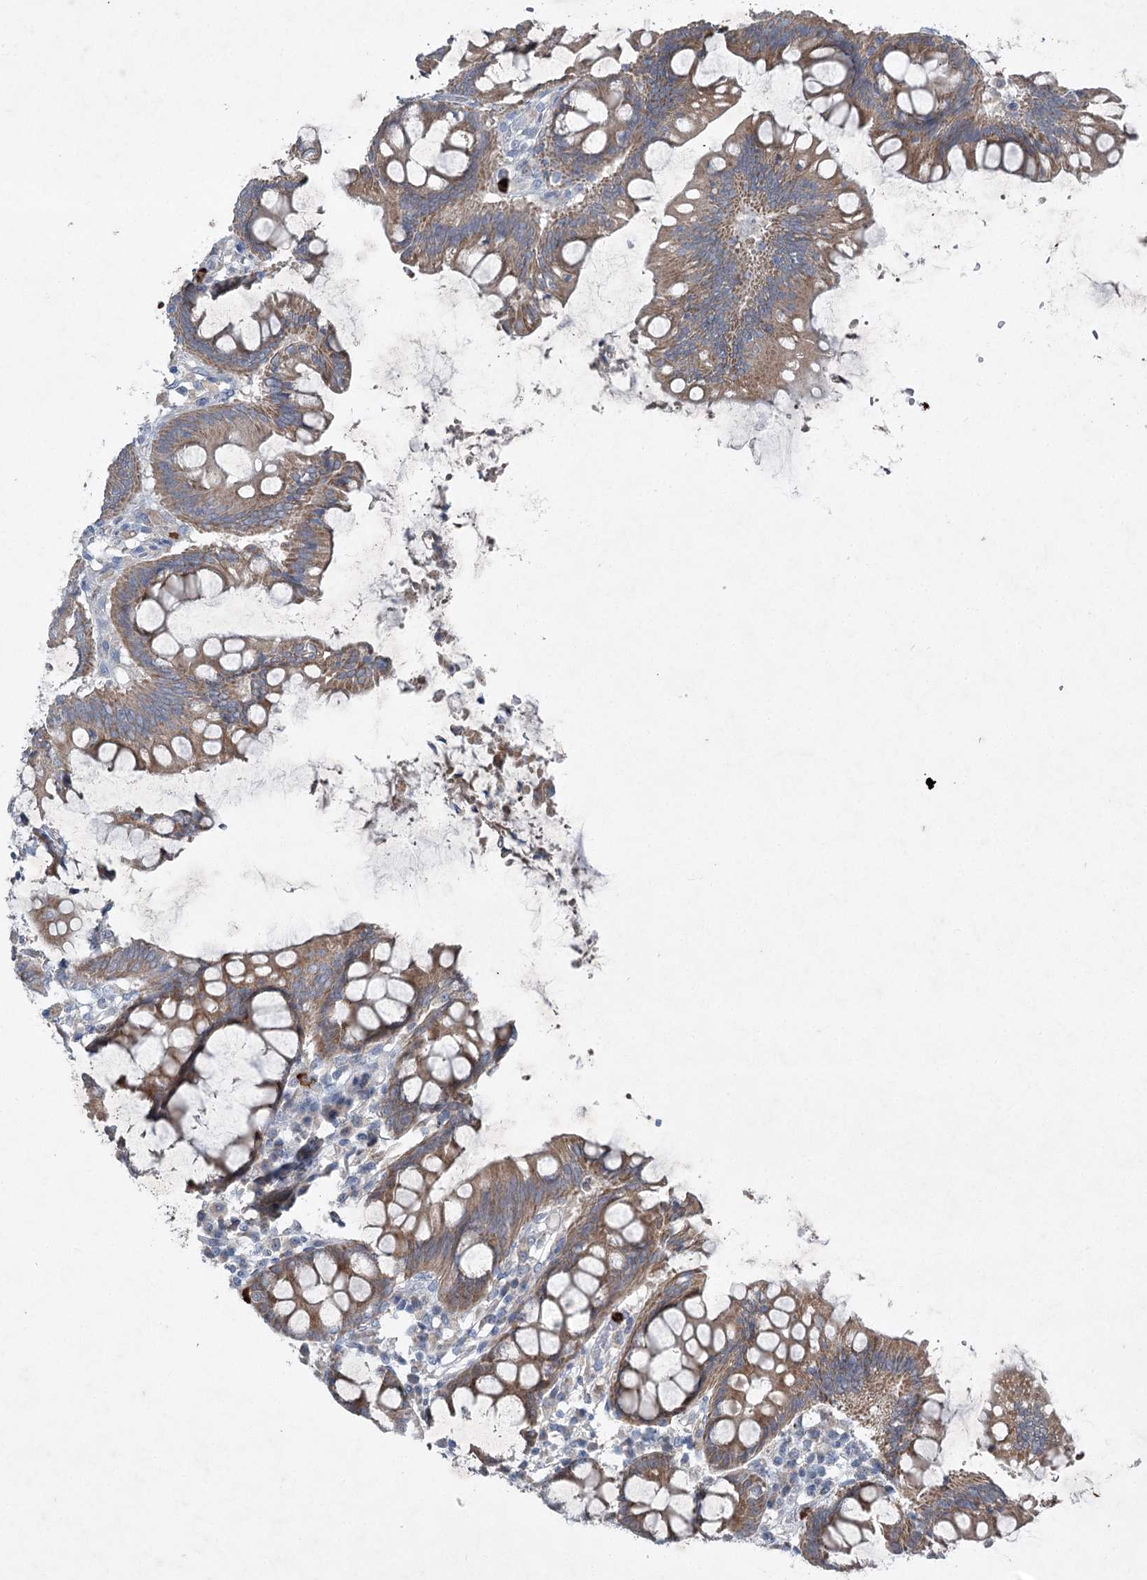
{"staining": {"intensity": "weak", "quantity": "25%-75%", "location": "cytoplasmic/membranous"}, "tissue": "colon", "cell_type": "Endothelial cells", "image_type": "normal", "snomed": [{"axis": "morphology", "description": "Normal tissue, NOS"}, {"axis": "topography", "description": "Colon"}], "caption": "Brown immunohistochemical staining in normal human colon displays weak cytoplasmic/membranous staining in about 25%-75% of endothelial cells. Using DAB (brown) and hematoxylin (blue) stains, captured at high magnification using brightfield microscopy.", "gene": "ENSG00000285330", "patient": {"sex": "female", "age": 79}}